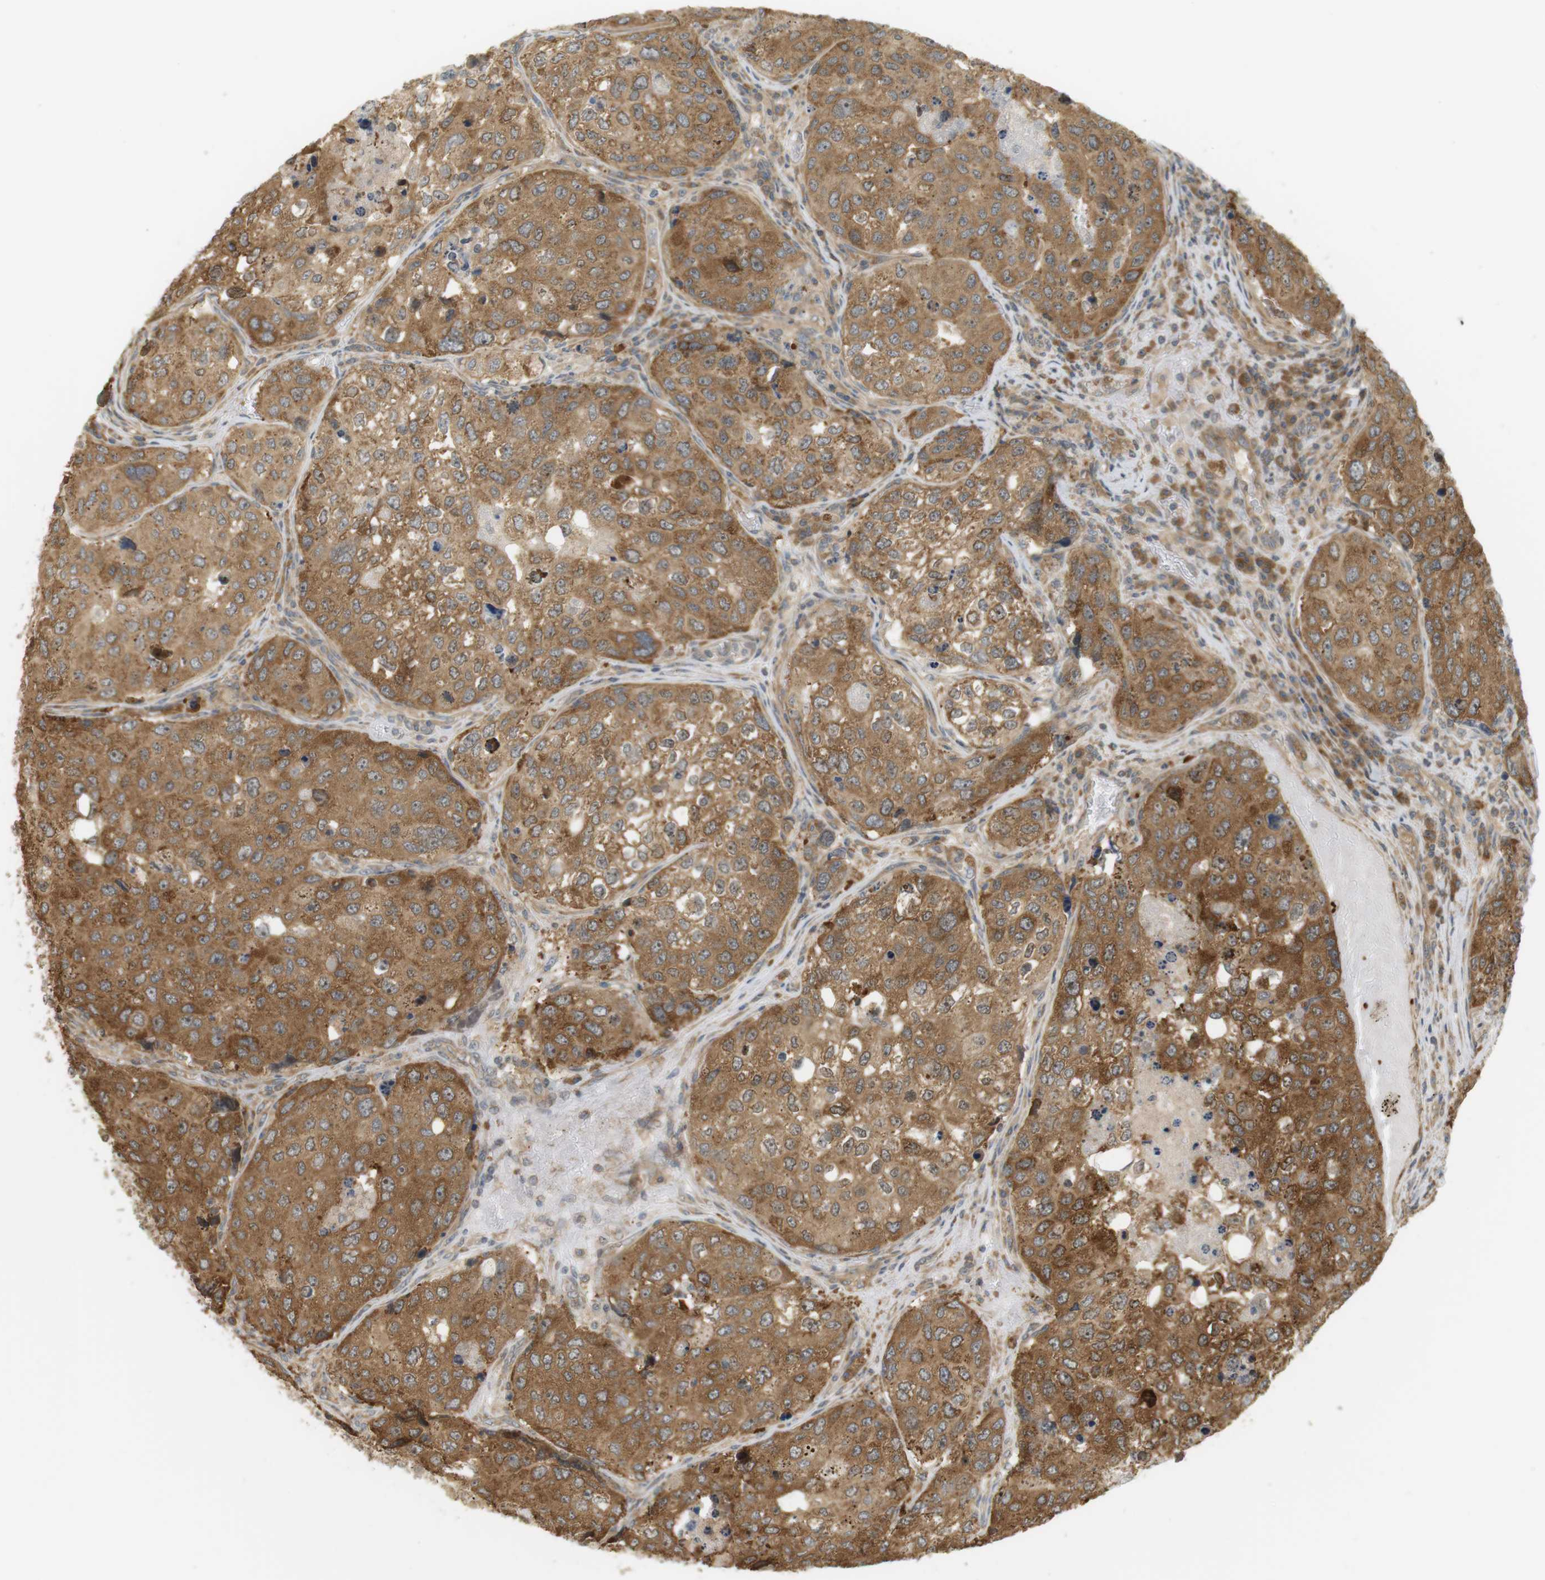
{"staining": {"intensity": "moderate", "quantity": ">75%", "location": "cytoplasmic/membranous,nuclear"}, "tissue": "urothelial cancer", "cell_type": "Tumor cells", "image_type": "cancer", "snomed": [{"axis": "morphology", "description": "Urothelial carcinoma, High grade"}, {"axis": "topography", "description": "Lymph node"}, {"axis": "topography", "description": "Urinary bladder"}], "caption": "Urothelial cancer stained for a protein displays moderate cytoplasmic/membranous and nuclear positivity in tumor cells. (DAB (3,3'-diaminobenzidine) IHC with brightfield microscopy, high magnification).", "gene": "PA2G4", "patient": {"sex": "male", "age": 51}}